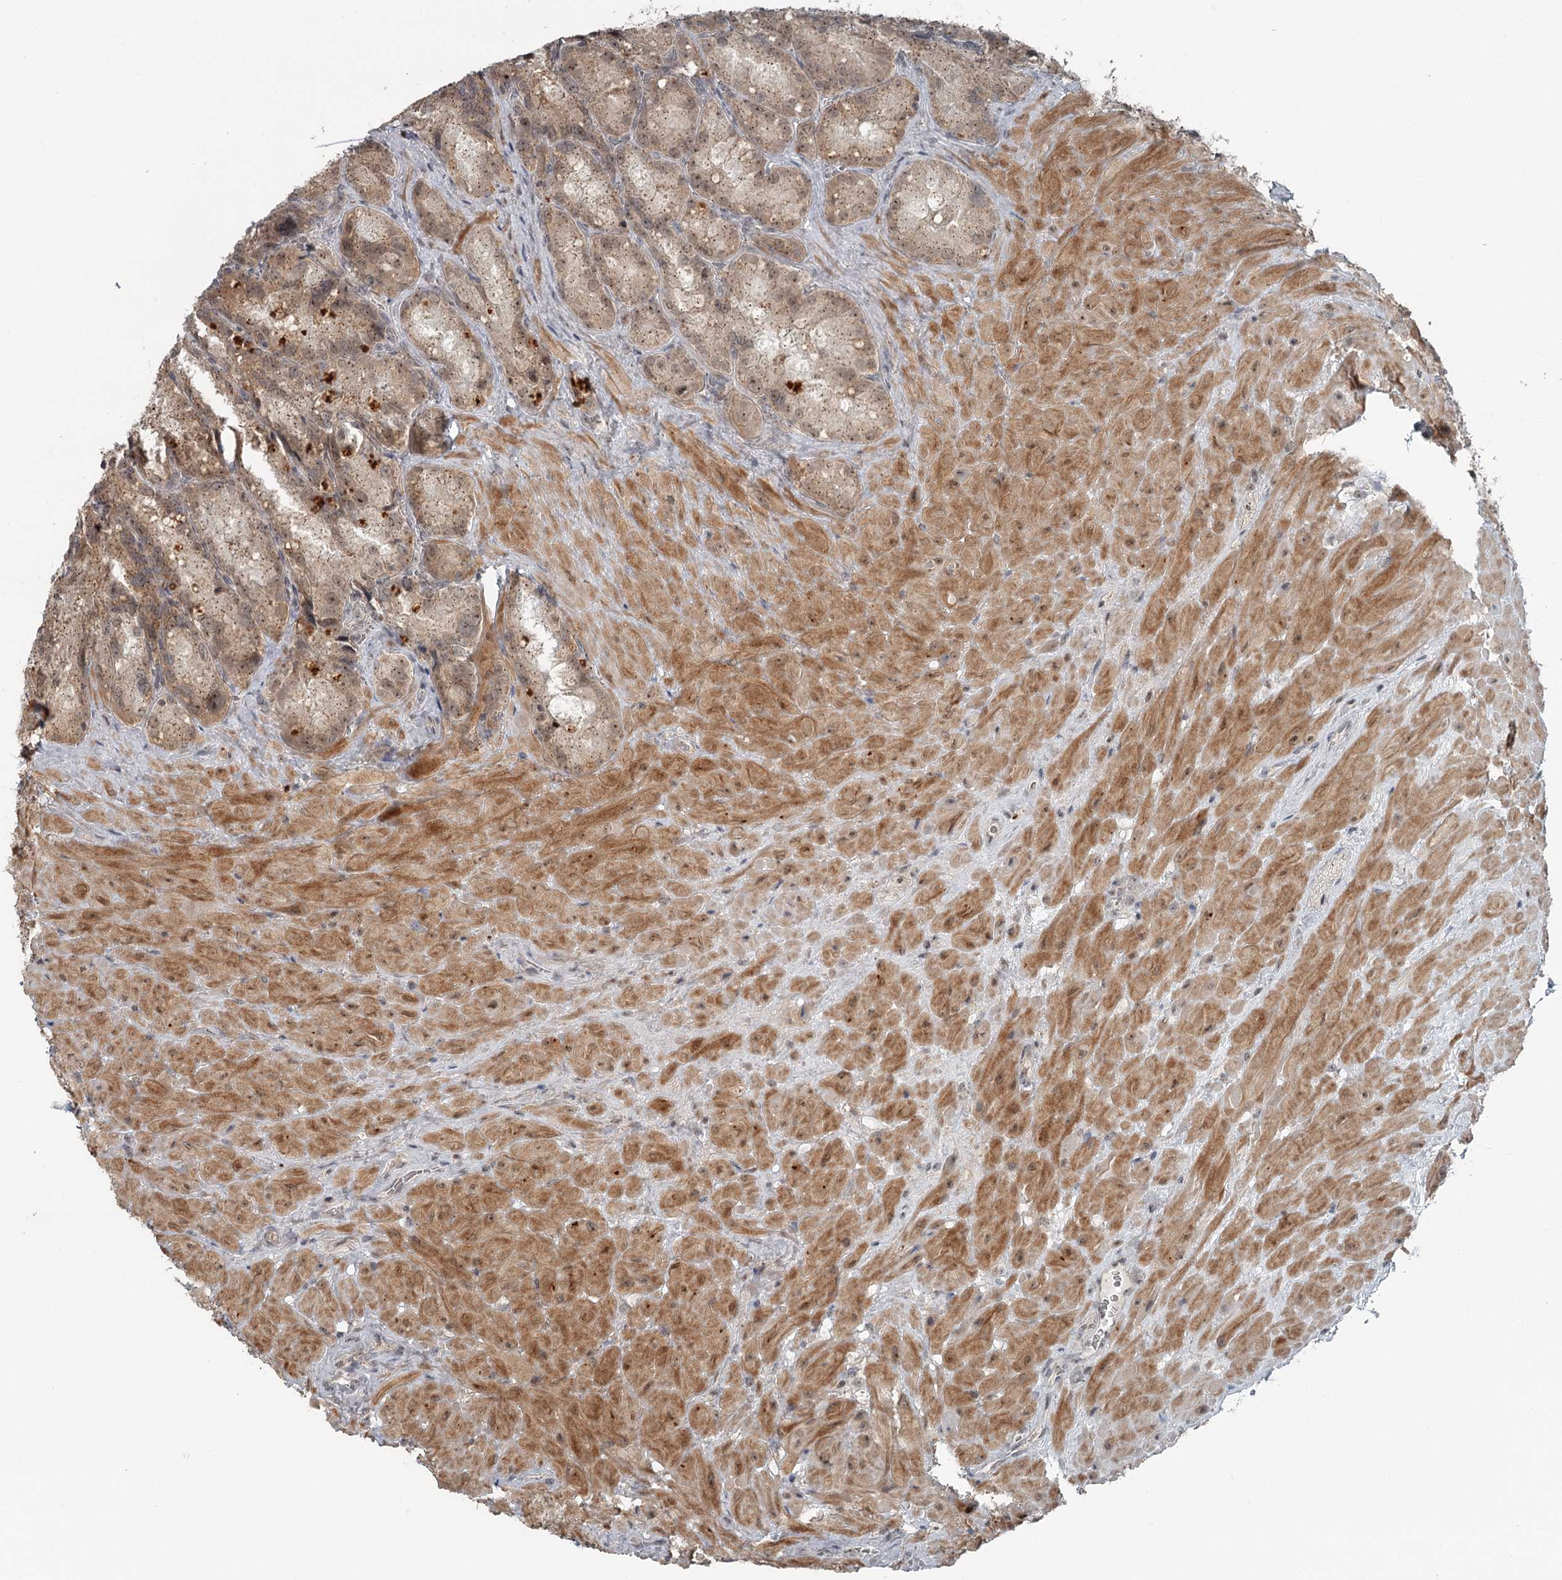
{"staining": {"intensity": "weak", "quantity": ">75%", "location": "cytoplasmic/membranous"}, "tissue": "seminal vesicle", "cell_type": "Glandular cells", "image_type": "normal", "snomed": [{"axis": "morphology", "description": "Normal tissue, NOS"}, {"axis": "topography", "description": "Seminal veicle"}], "caption": "IHC image of benign human seminal vesicle stained for a protein (brown), which reveals low levels of weak cytoplasmic/membranous positivity in about >75% of glandular cells.", "gene": "EXOSC1", "patient": {"sex": "male", "age": 62}}